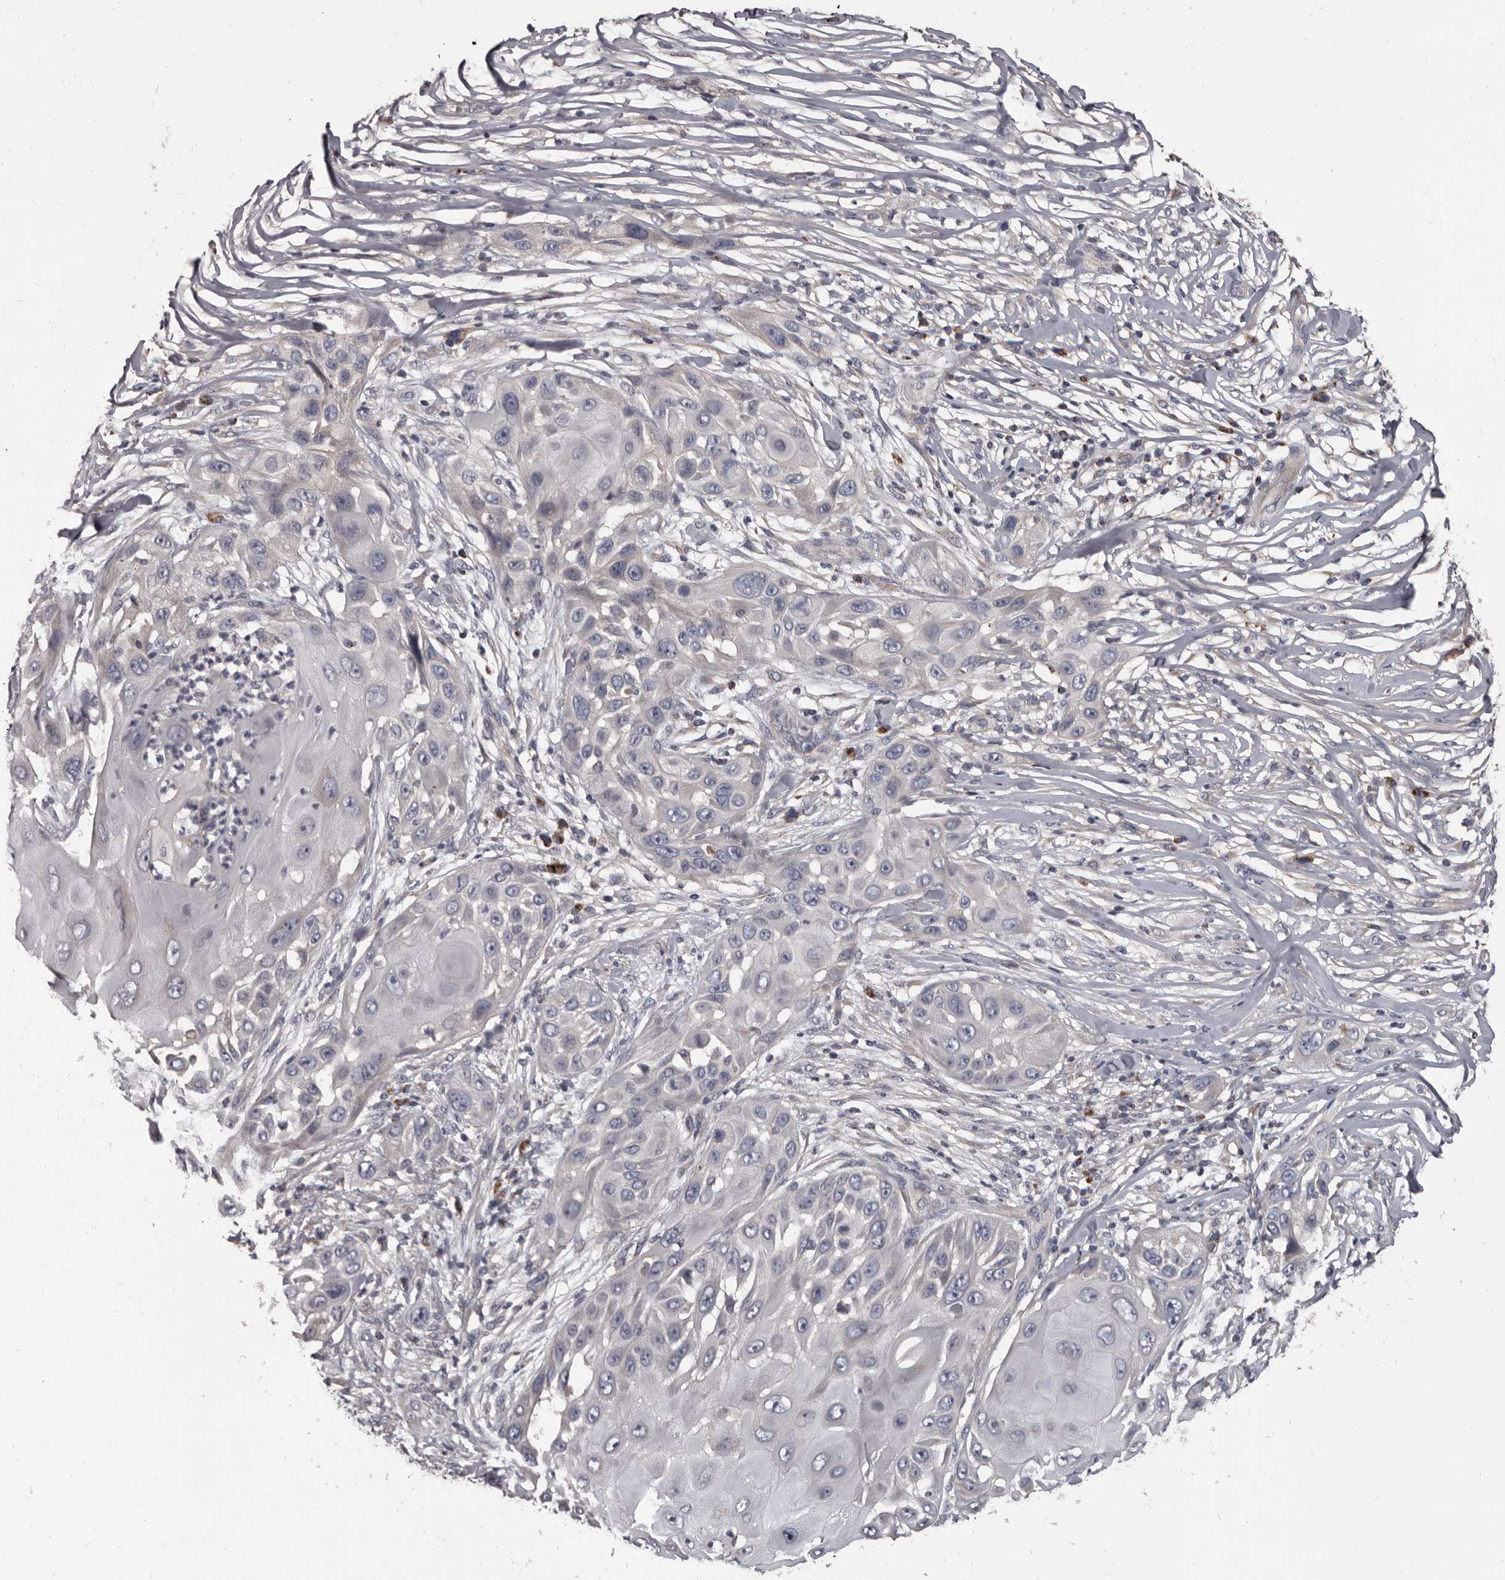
{"staining": {"intensity": "negative", "quantity": "none", "location": "none"}, "tissue": "skin cancer", "cell_type": "Tumor cells", "image_type": "cancer", "snomed": [{"axis": "morphology", "description": "Squamous cell carcinoma, NOS"}, {"axis": "topography", "description": "Skin"}], "caption": "A micrograph of human skin cancer (squamous cell carcinoma) is negative for staining in tumor cells.", "gene": "ALDH5A1", "patient": {"sex": "female", "age": 44}}